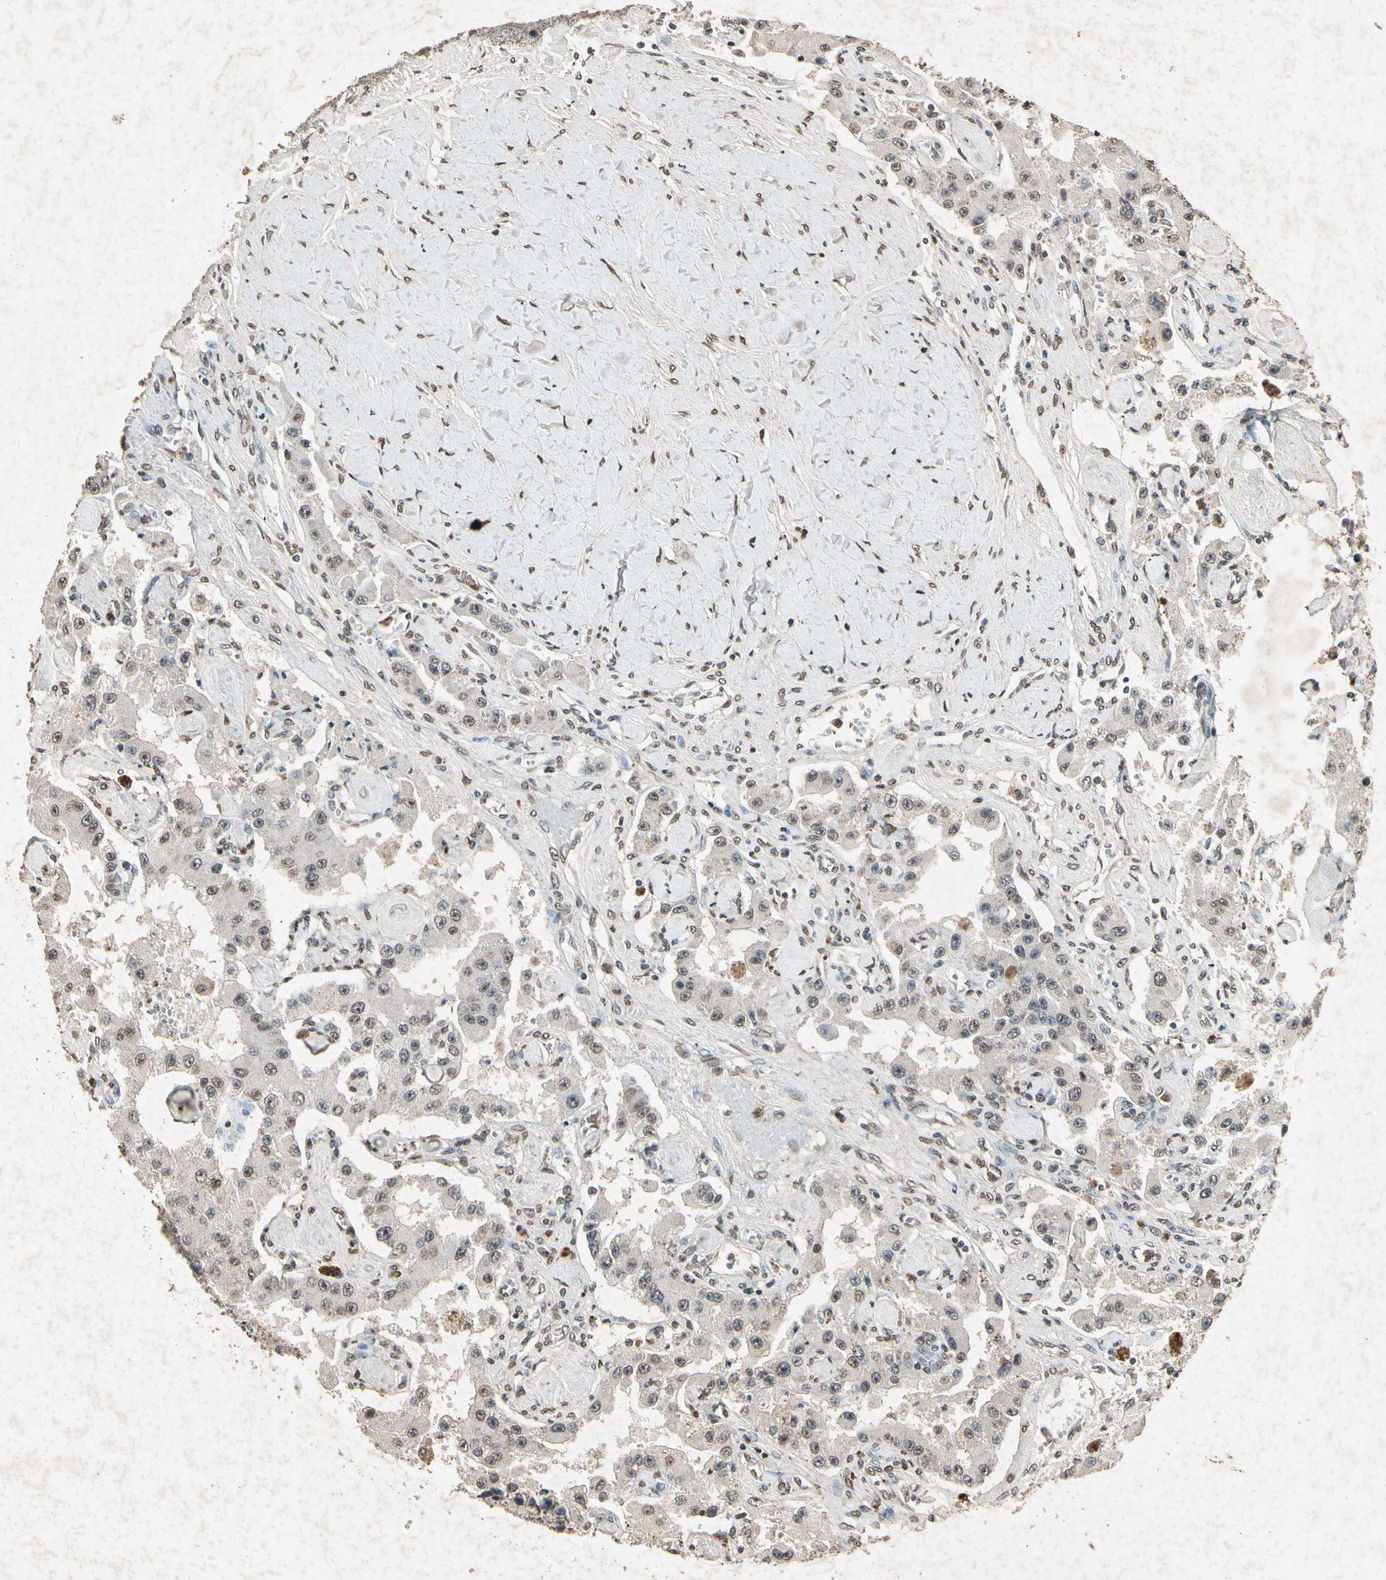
{"staining": {"intensity": "weak", "quantity": "25%-75%", "location": "cytoplasmic/membranous"}, "tissue": "carcinoid", "cell_type": "Tumor cells", "image_type": "cancer", "snomed": [{"axis": "morphology", "description": "Carcinoid, malignant, NOS"}, {"axis": "topography", "description": "Pancreas"}], "caption": "The image displays staining of carcinoid (malignant), revealing weak cytoplasmic/membranous protein positivity (brown color) within tumor cells. The staining is performed using DAB (3,3'-diaminobenzidine) brown chromogen to label protein expression. The nuclei are counter-stained blue using hematoxylin.", "gene": "GC", "patient": {"sex": "male", "age": 41}}